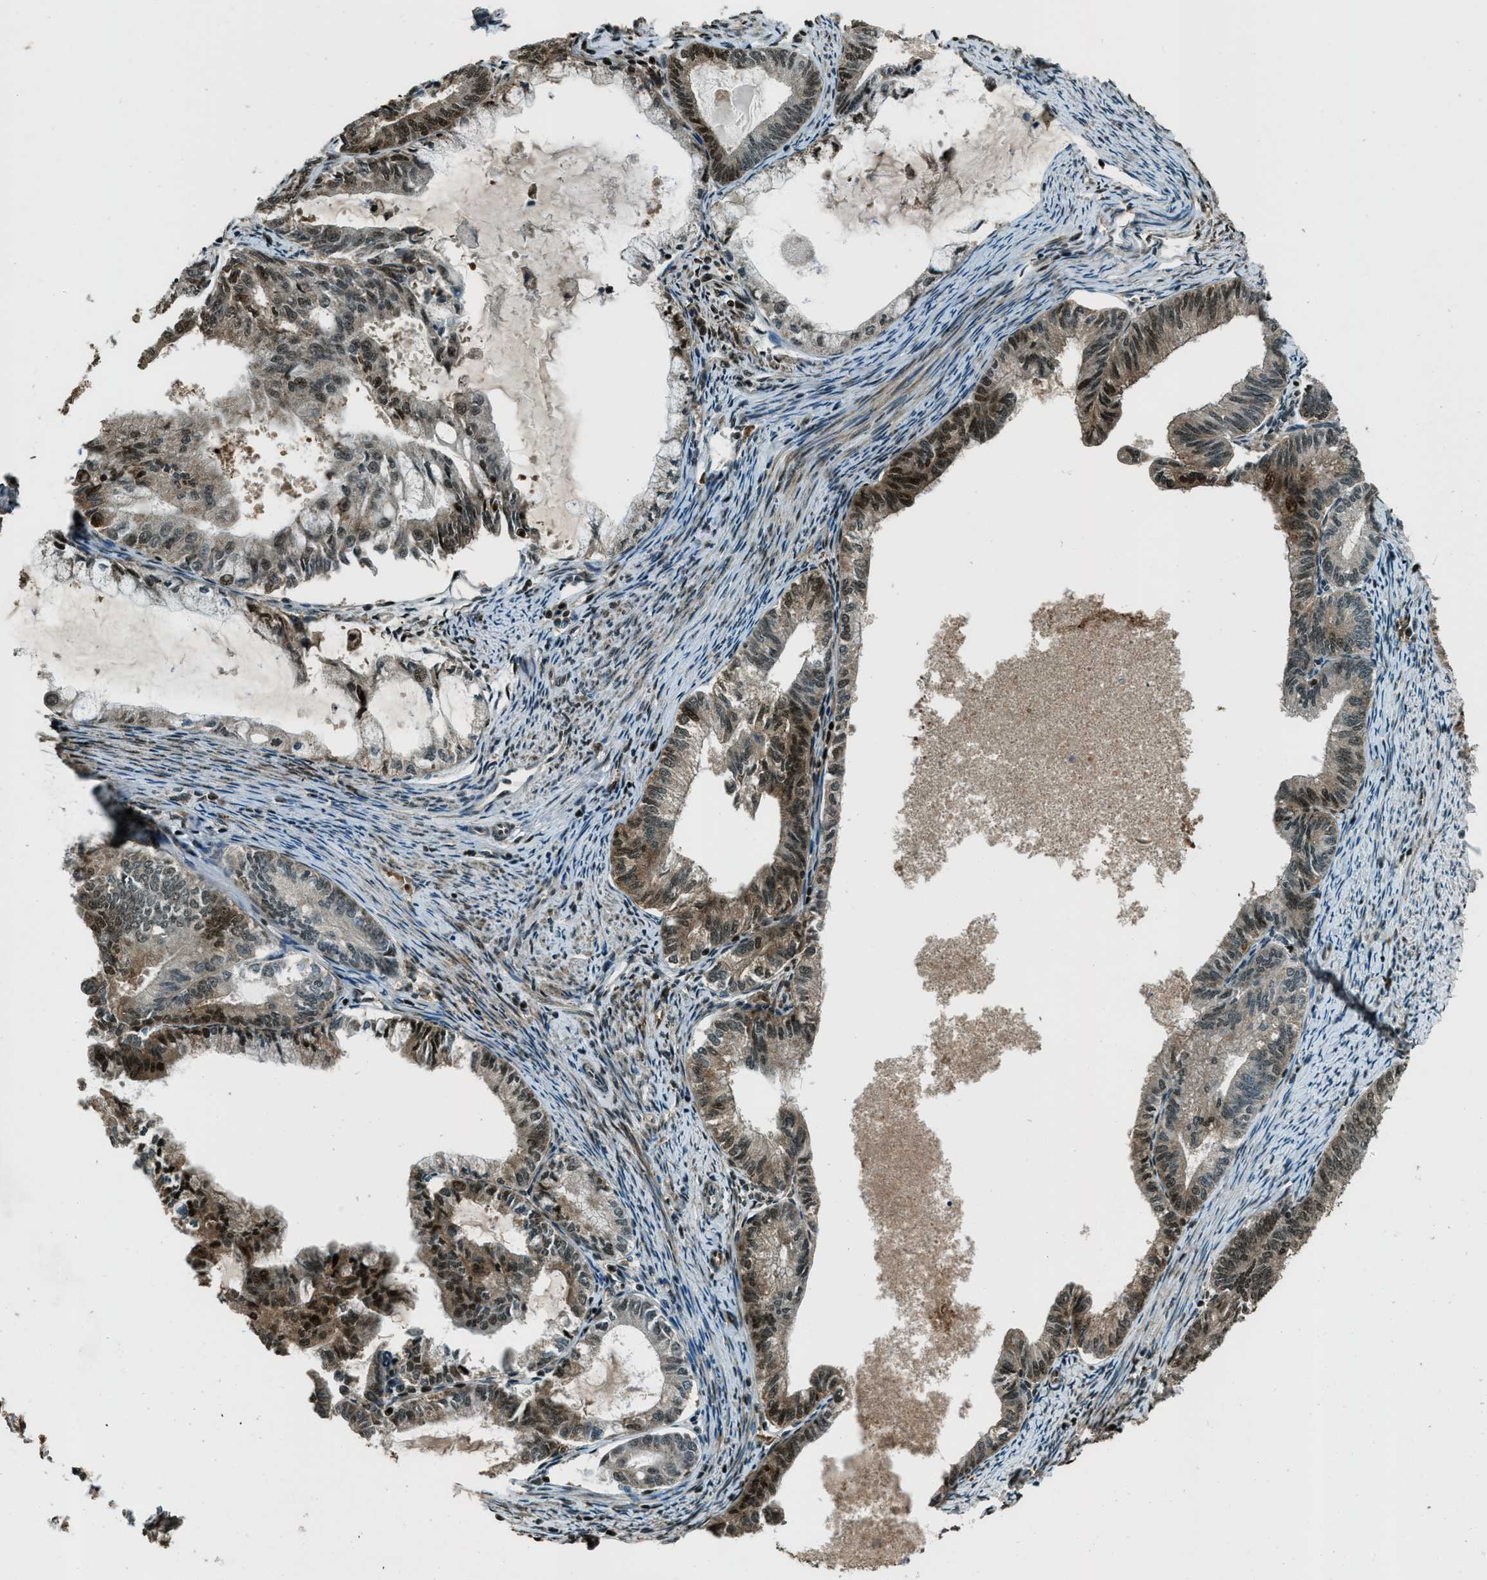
{"staining": {"intensity": "strong", "quantity": "25%-75%", "location": "cytoplasmic/membranous,nuclear"}, "tissue": "endometrial cancer", "cell_type": "Tumor cells", "image_type": "cancer", "snomed": [{"axis": "morphology", "description": "Adenocarcinoma, NOS"}, {"axis": "topography", "description": "Endometrium"}], "caption": "Protein staining by IHC demonstrates strong cytoplasmic/membranous and nuclear expression in about 25%-75% of tumor cells in endometrial adenocarcinoma.", "gene": "TARDBP", "patient": {"sex": "female", "age": 86}}